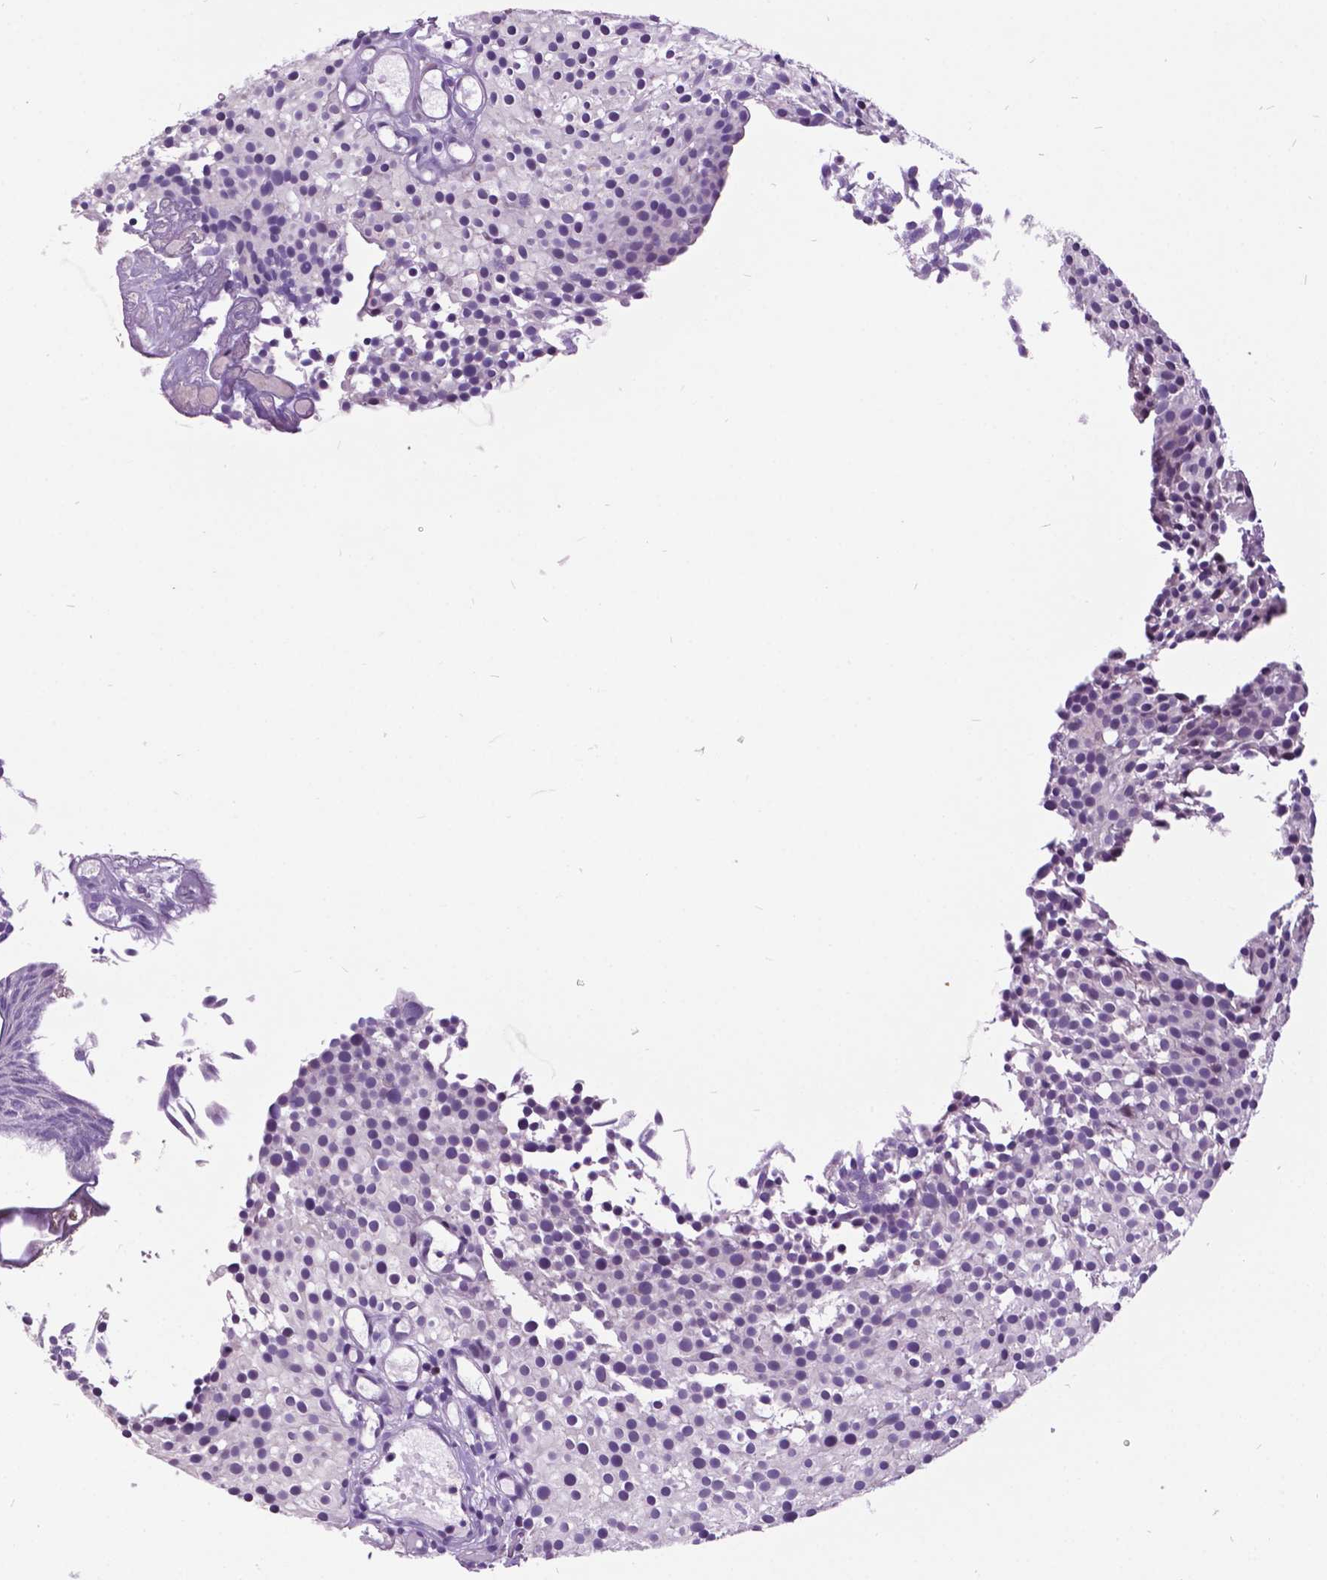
{"staining": {"intensity": "negative", "quantity": "none", "location": "none"}, "tissue": "urothelial cancer", "cell_type": "Tumor cells", "image_type": "cancer", "snomed": [{"axis": "morphology", "description": "Urothelial carcinoma, Low grade"}, {"axis": "topography", "description": "Urinary bladder"}], "caption": "Immunohistochemical staining of human urothelial cancer demonstrates no significant expression in tumor cells.", "gene": "DPF3", "patient": {"sex": "male", "age": 63}}